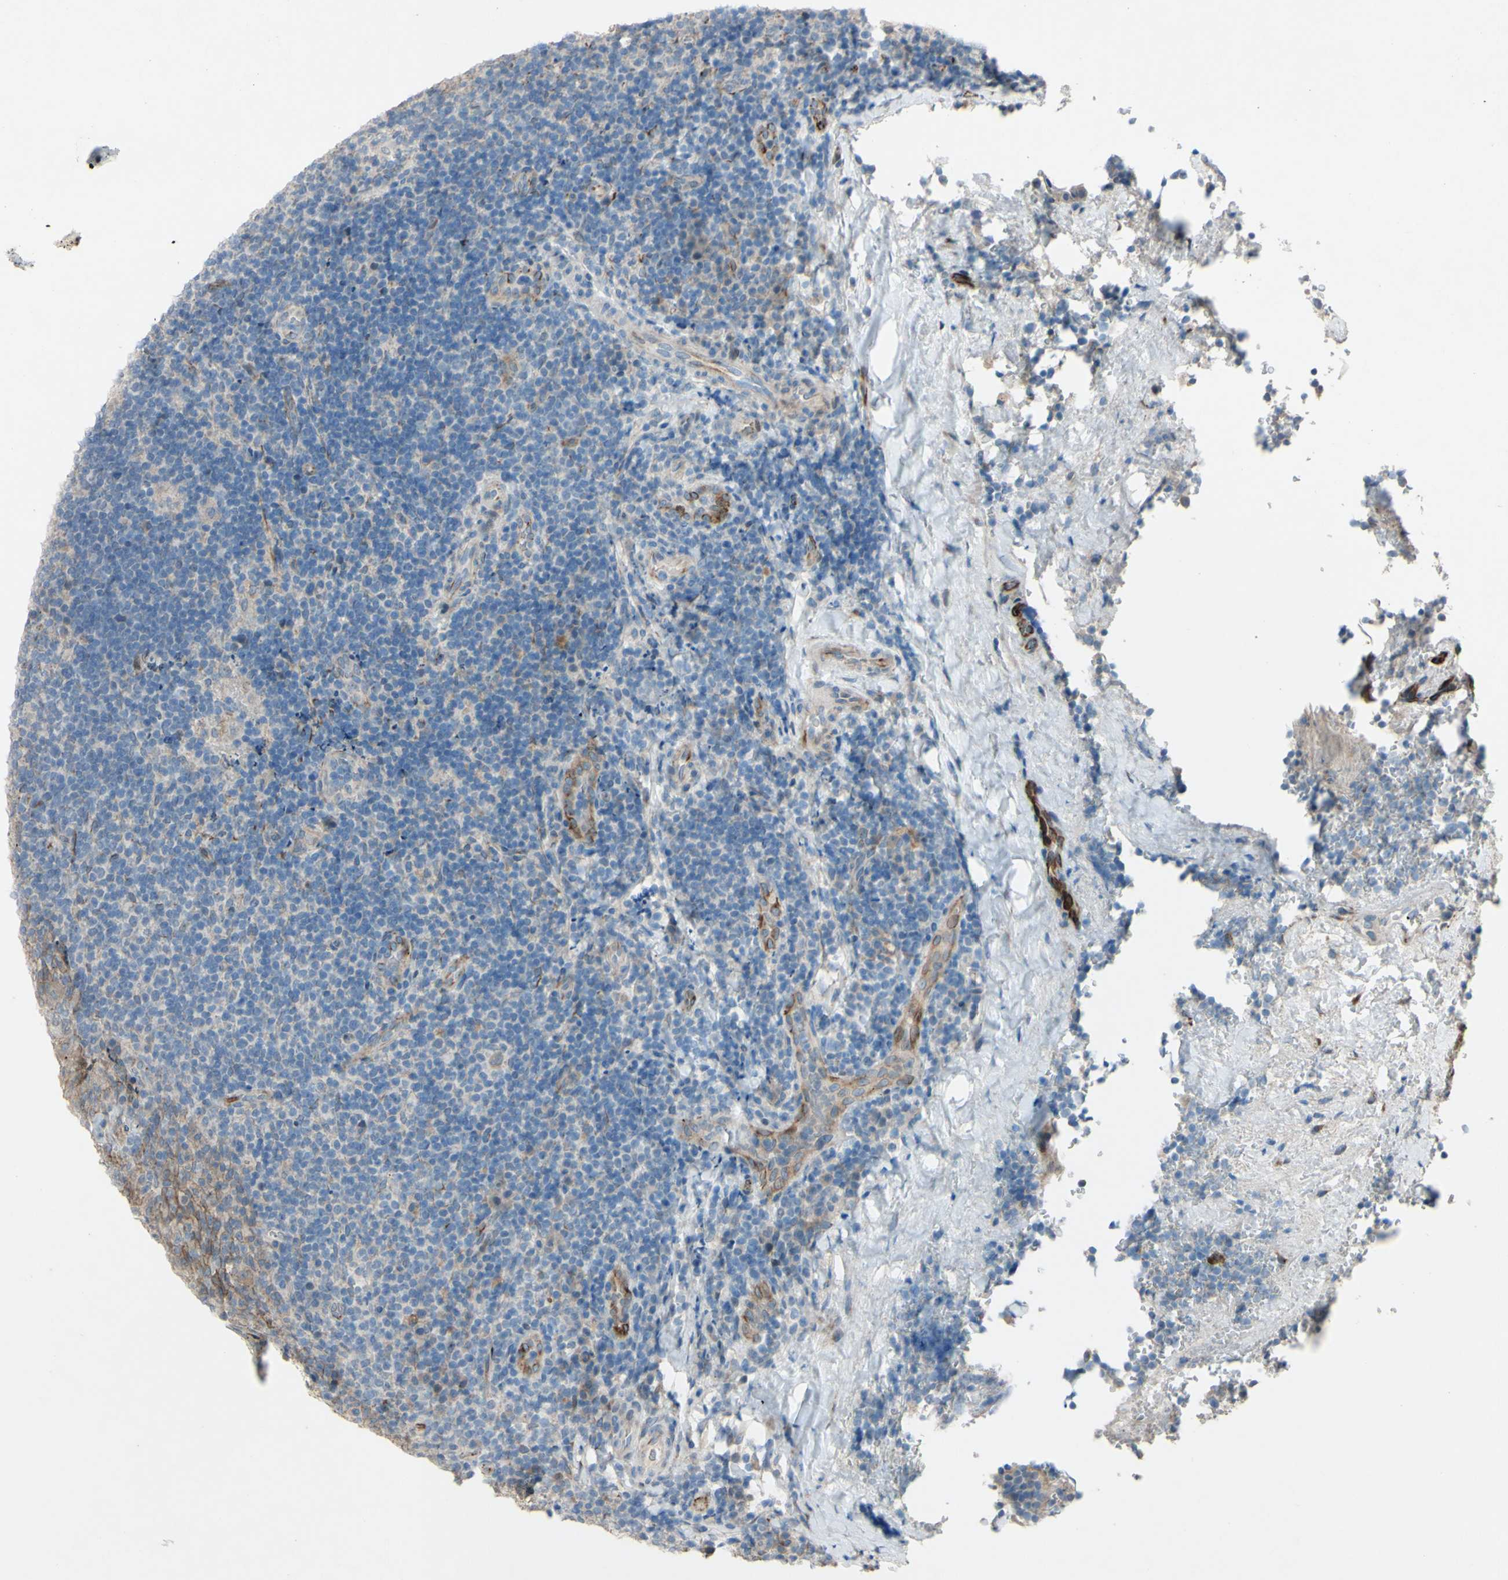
{"staining": {"intensity": "negative", "quantity": "none", "location": "none"}, "tissue": "tonsil", "cell_type": "Germinal center cells", "image_type": "normal", "snomed": [{"axis": "morphology", "description": "Normal tissue, NOS"}, {"axis": "topography", "description": "Tonsil"}], "caption": "High power microscopy photomicrograph of an immunohistochemistry (IHC) micrograph of unremarkable tonsil, revealing no significant staining in germinal center cells.", "gene": "CDCP1", "patient": {"sex": "male", "age": 17}}